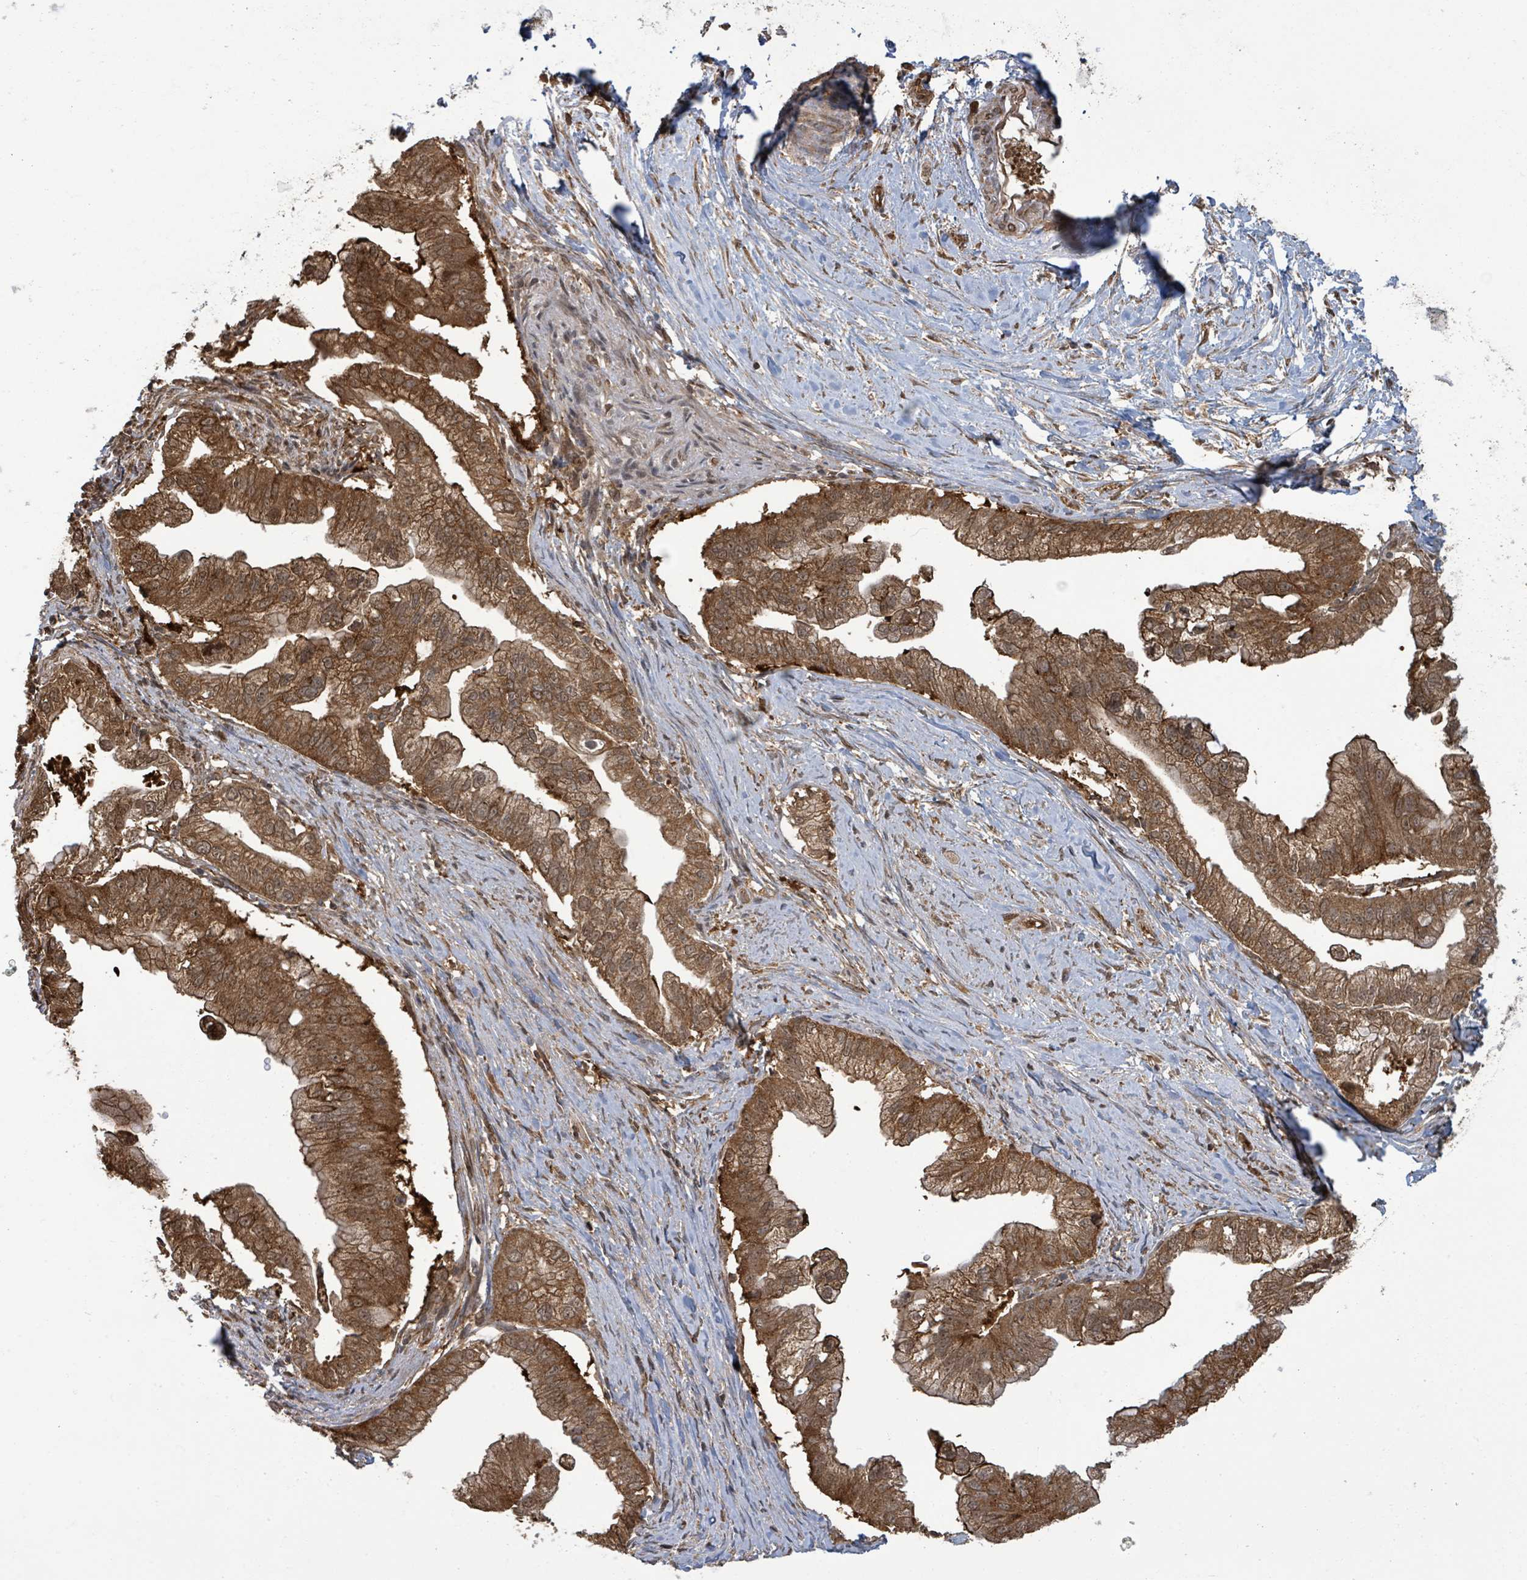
{"staining": {"intensity": "strong", "quantity": ">75%", "location": "cytoplasmic/membranous,nuclear"}, "tissue": "pancreatic cancer", "cell_type": "Tumor cells", "image_type": "cancer", "snomed": [{"axis": "morphology", "description": "Adenocarcinoma, NOS"}, {"axis": "topography", "description": "Pancreas"}], "caption": "DAB (3,3'-diaminobenzidine) immunohistochemical staining of human pancreatic cancer shows strong cytoplasmic/membranous and nuclear protein staining in approximately >75% of tumor cells.", "gene": "KLC1", "patient": {"sex": "male", "age": 70}}